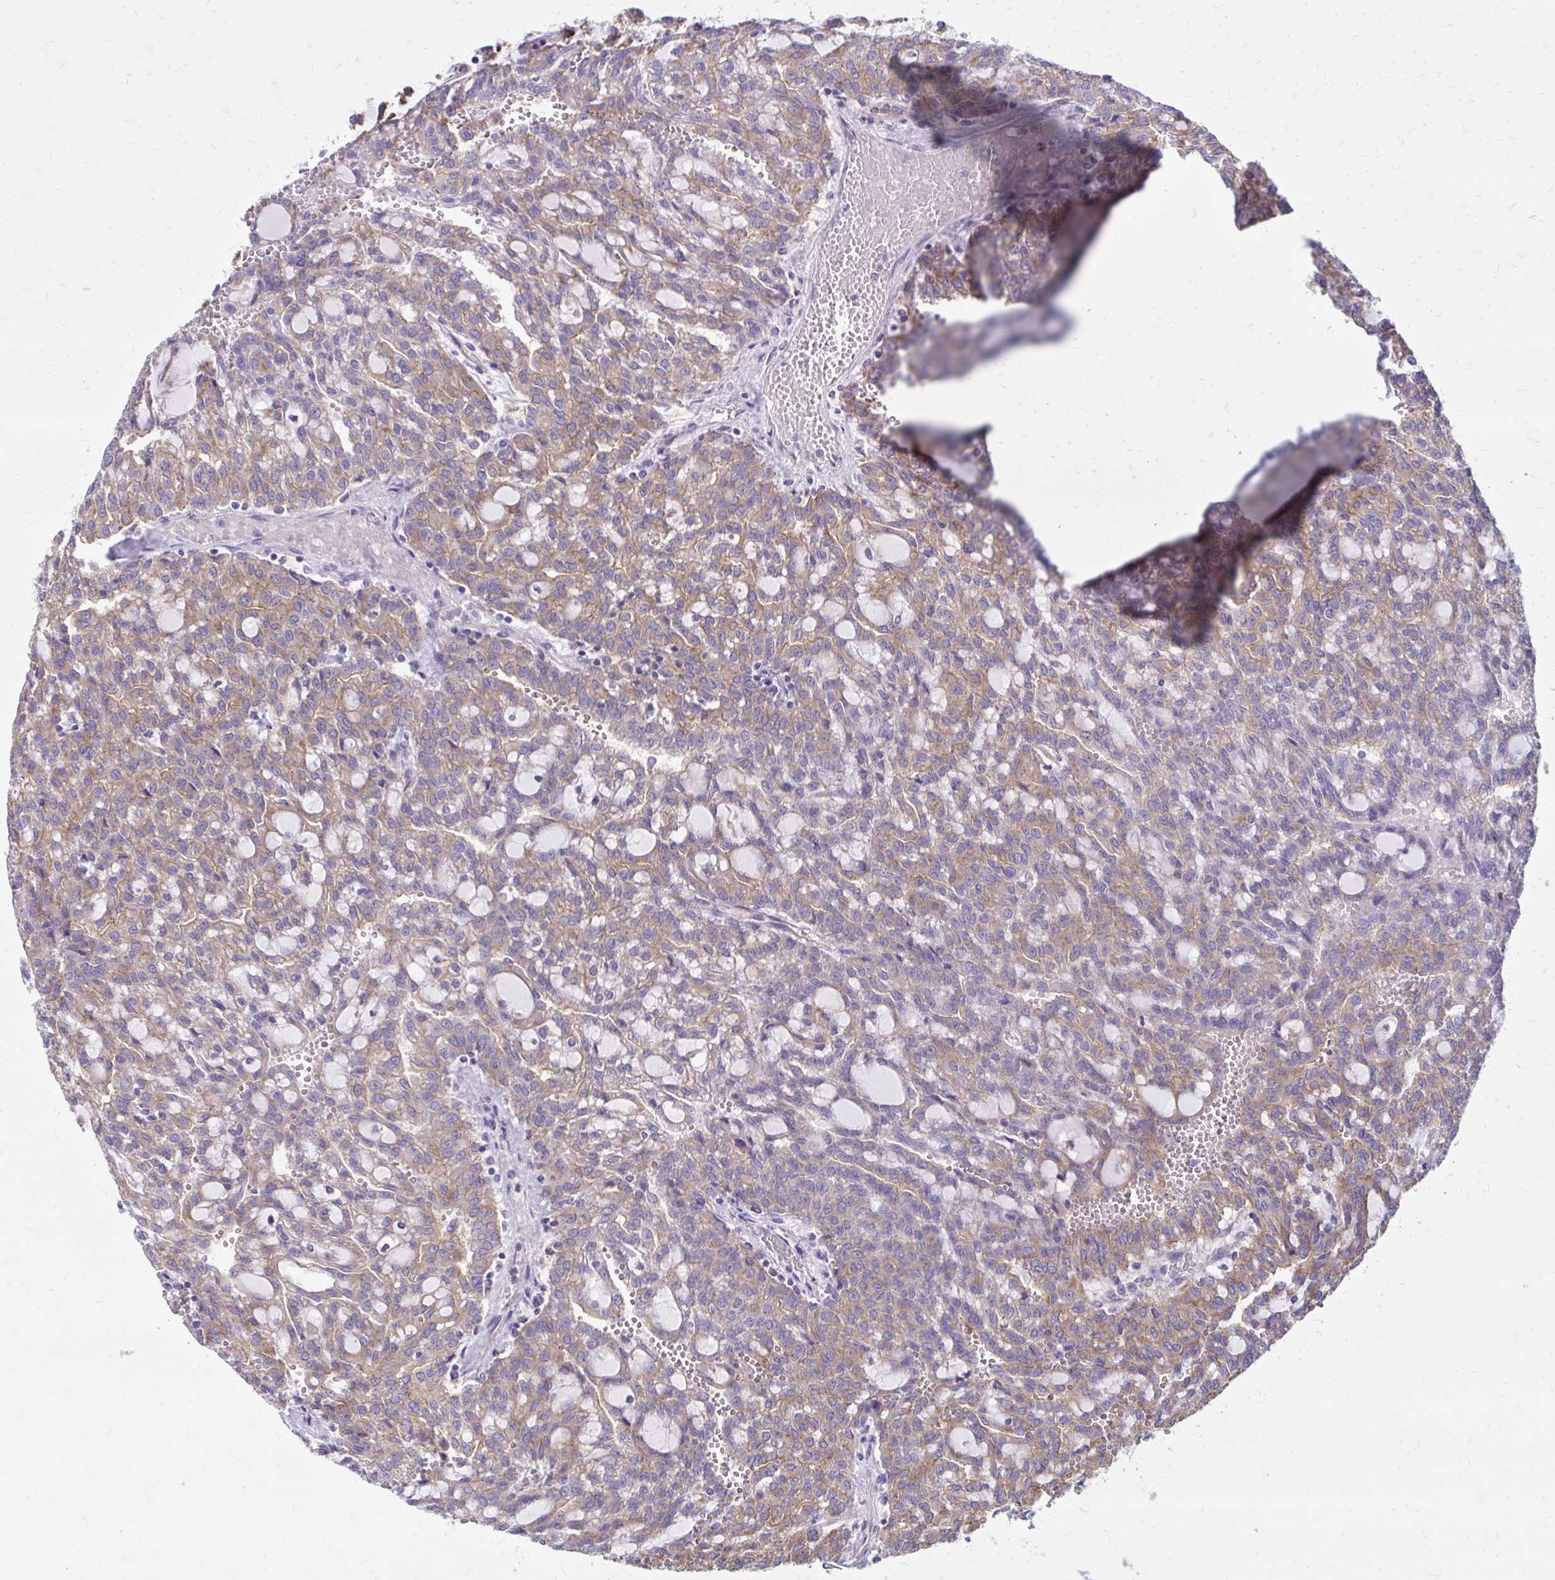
{"staining": {"intensity": "weak", "quantity": ">75%", "location": "cytoplasmic/membranous"}, "tissue": "renal cancer", "cell_type": "Tumor cells", "image_type": "cancer", "snomed": [{"axis": "morphology", "description": "Adenocarcinoma, NOS"}, {"axis": "topography", "description": "Kidney"}], "caption": "A histopathology image of renal cancer (adenocarcinoma) stained for a protein displays weak cytoplasmic/membranous brown staining in tumor cells.", "gene": "CLTA", "patient": {"sex": "male", "age": 63}}